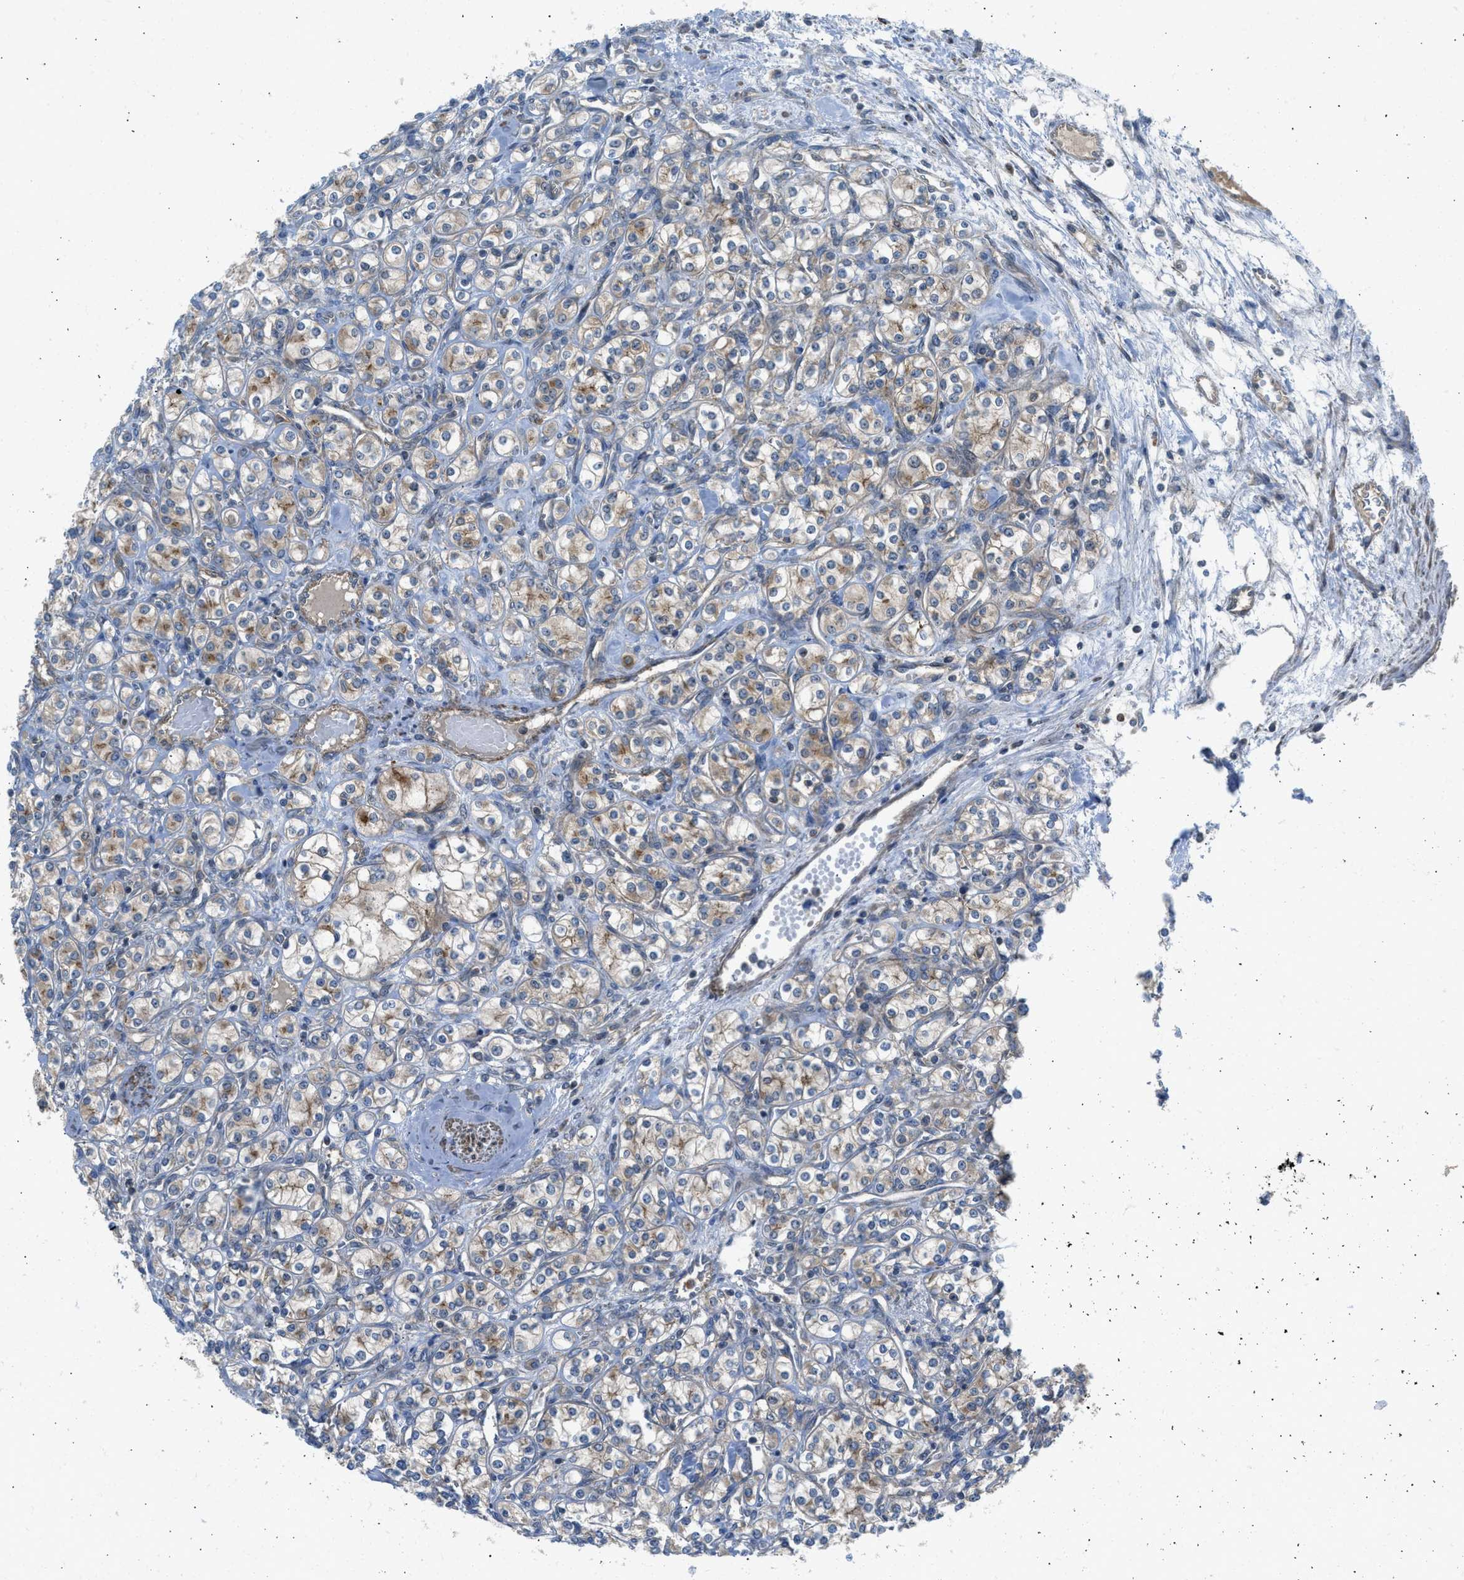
{"staining": {"intensity": "moderate", "quantity": ">75%", "location": "cytoplasmic/membranous"}, "tissue": "renal cancer", "cell_type": "Tumor cells", "image_type": "cancer", "snomed": [{"axis": "morphology", "description": "Adenocarcinoma, NOS"}, {"axis": "topography", "description": "Kidney"}], "caption": "Immunohistochemistry photomicrograph of neoplastic tissue: adenocarcinoma (renal) stained using immunohistochemistry shows medium levels of moderate protein expression localized specifically in the cytoplasmic/membranous of tumor cells, appearing as a cytoplasmic/membranous brown color.", "gene": "SESN2", "patient": {"sex": "male", "age": 77}}